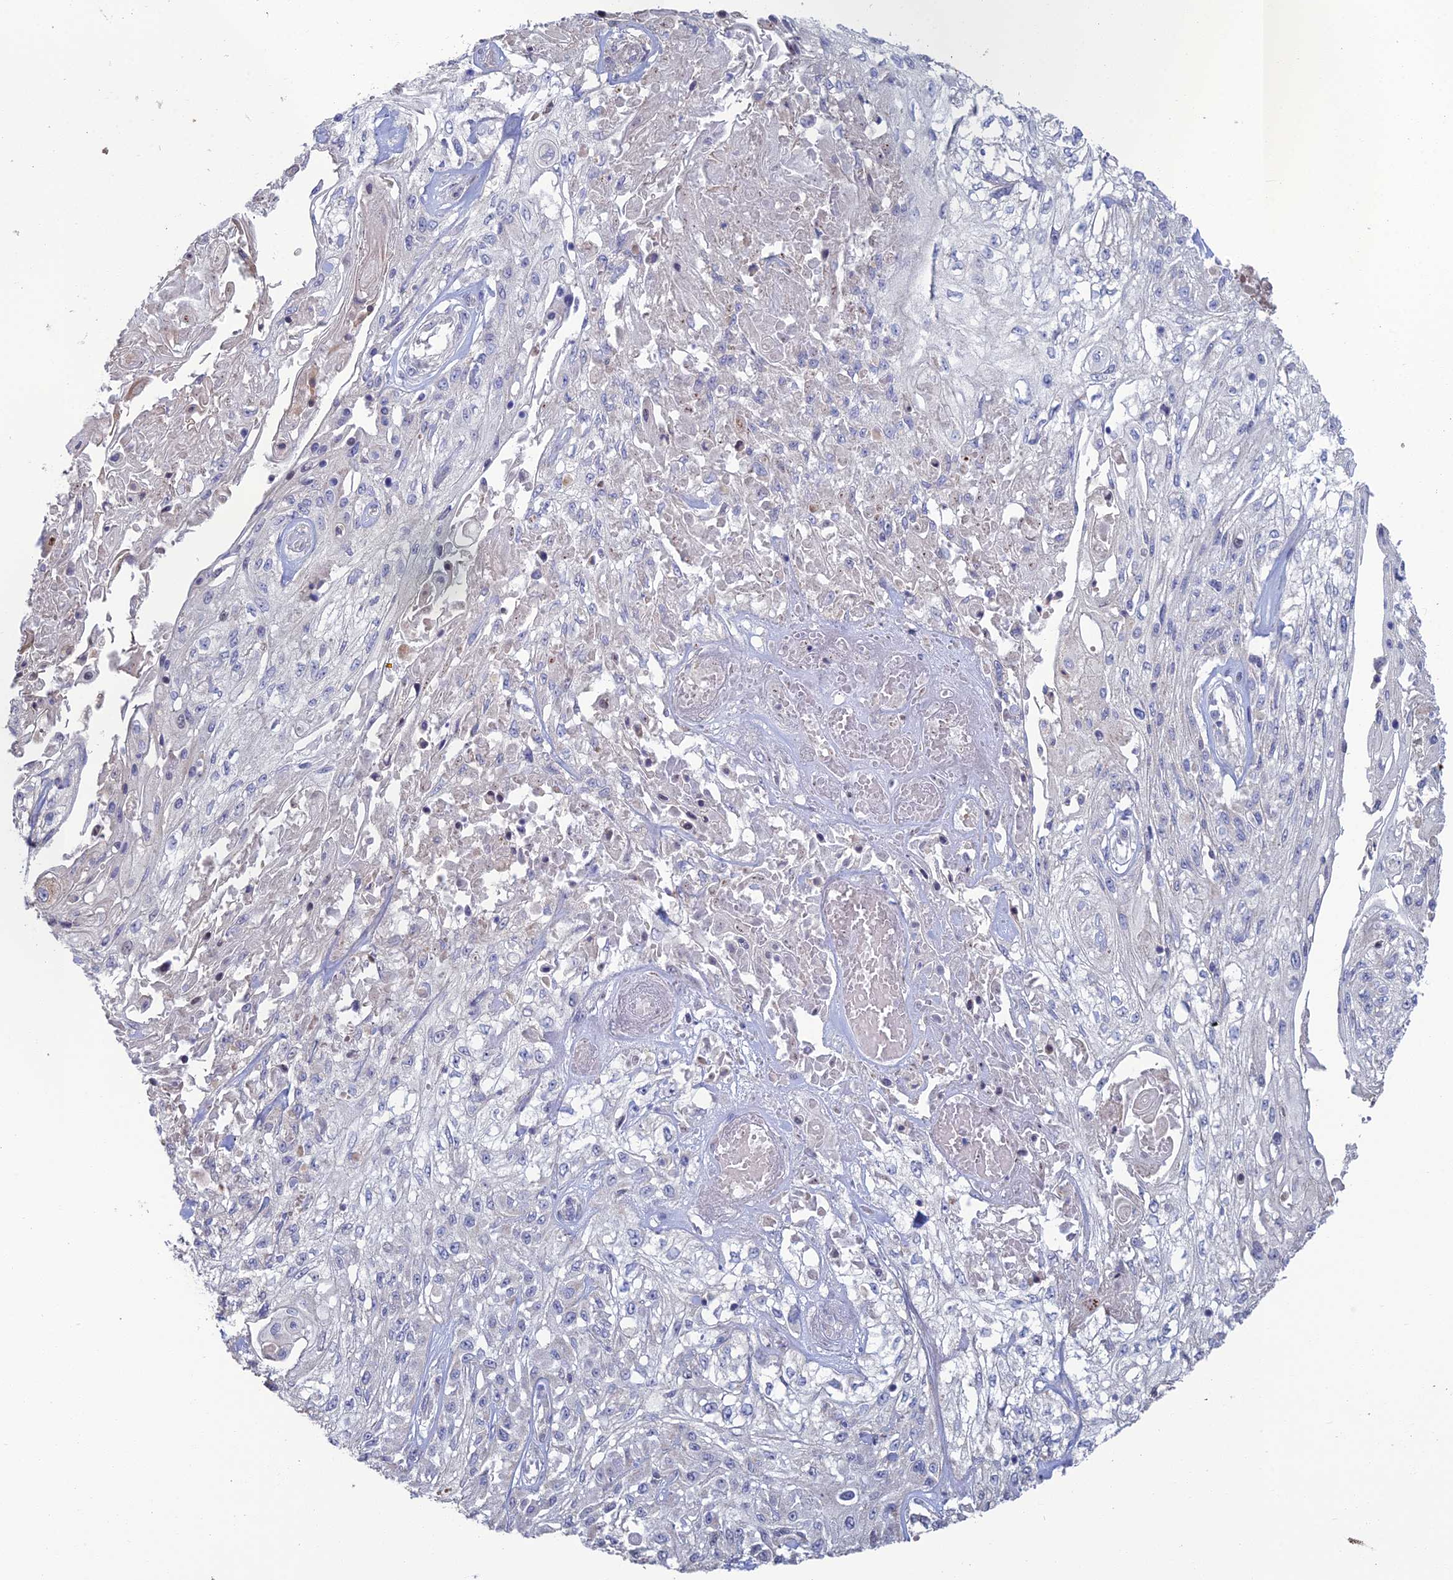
{"staining": {"intensity": "negative", "quantity": "none", "location": "none"}, "tissue": "skin cancer", "cell_type": "Tumor cells", "image_type": "cancer", "snomed": [{"axis": "morphology", "description": "Squamous cell carcinoma, NOS"}, {"axis": "morphology", "description": "Squamous cell carcinoma, metastatic, NOS"}, {"axis": "topography", "description": "Skin"}, {"axis": "topography", "description": "Lymph node"}], "caption": "A high-resolution histopathology image shows immunohistochemistry (IHC) staining of skin squamous cell carcinoma, which exhibits no significant staining in tumor cells.", "gene": "ARL16", "patient": {"sex": "male", "age": 75}}